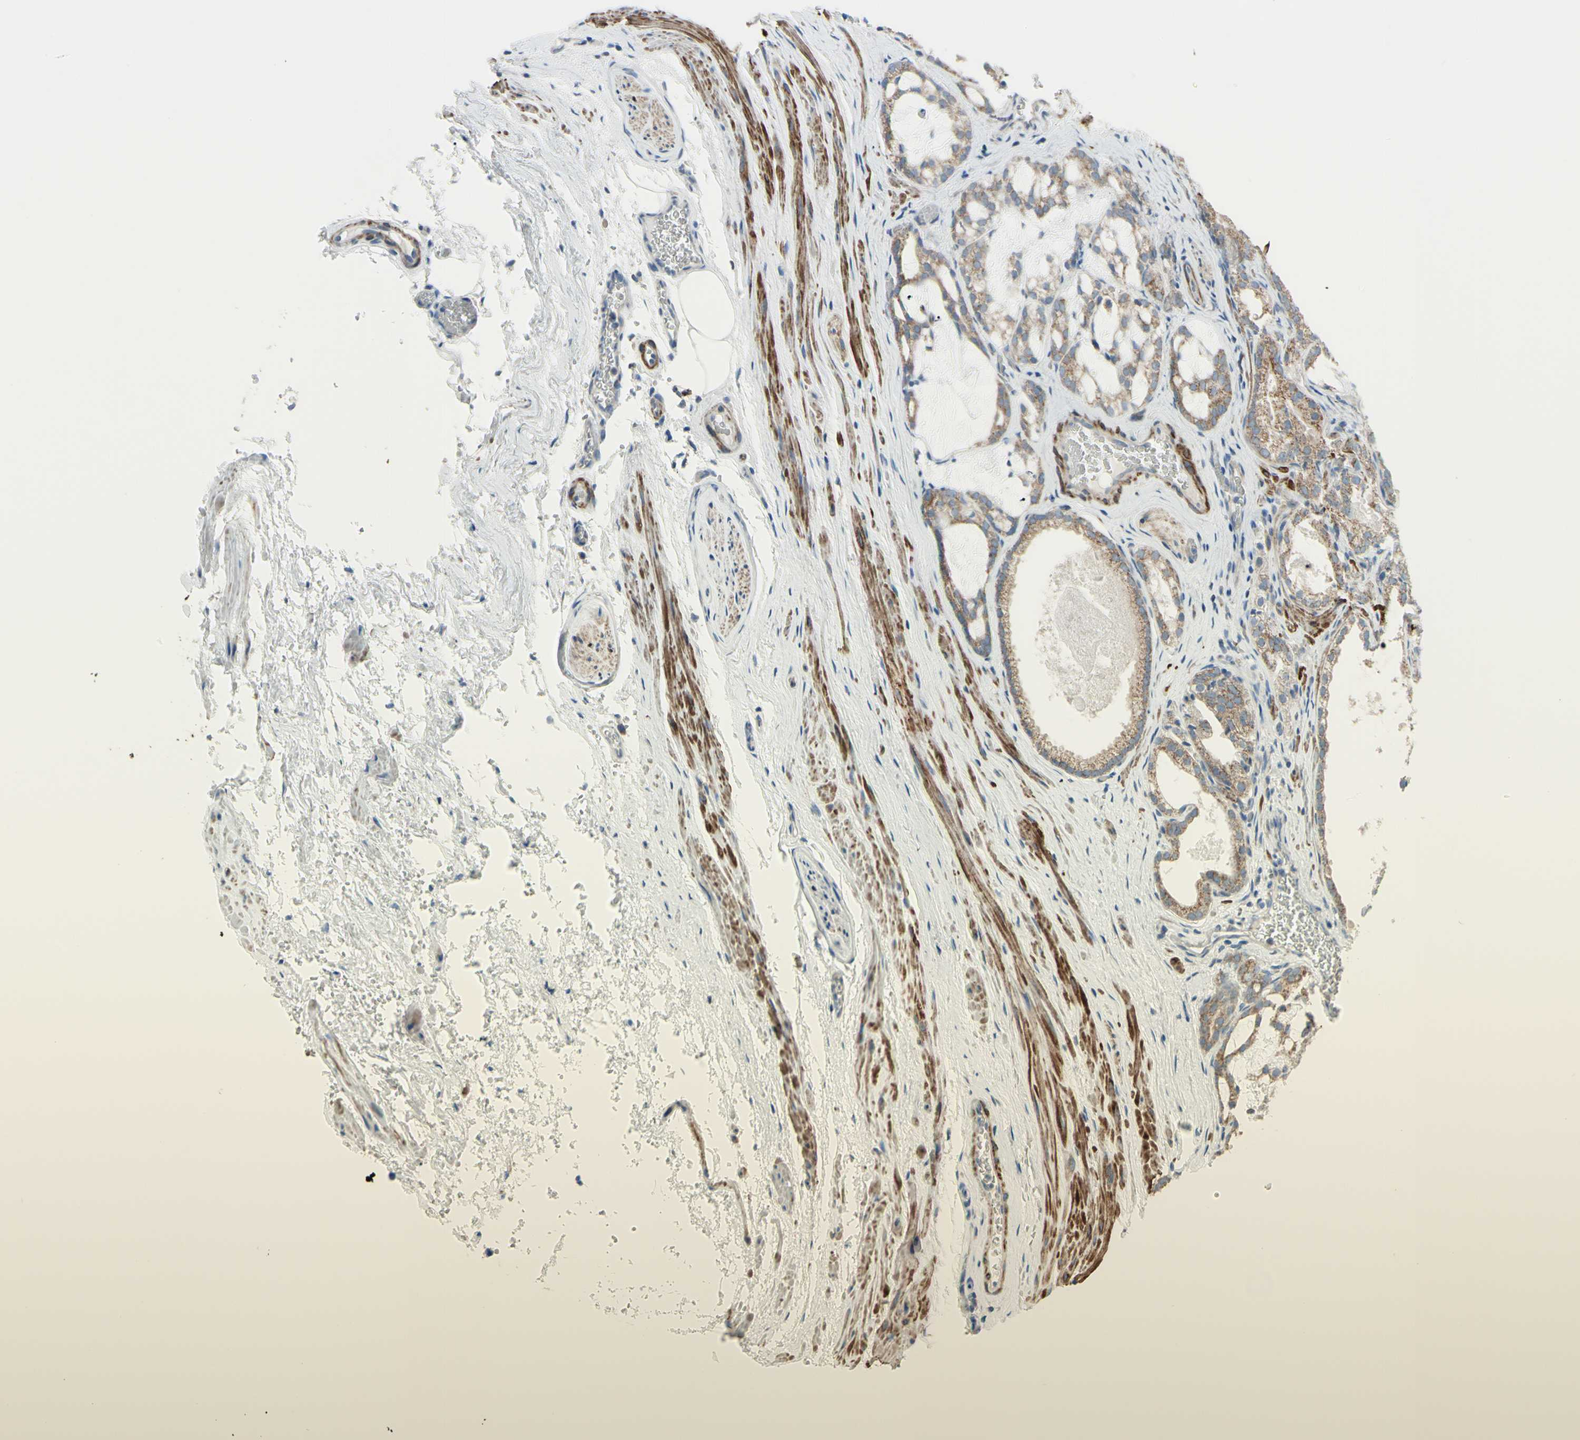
{"staining": {"intensity": "moderate", "quantity": ">75%", "location": "cytoplasmic/membranous"}, "tissue": "prostate cancer", "cell_type": "Tumor cells", "image_type": "cancer", "snomed": [{"axis": "morphology", "description": "Adenocarcinoma, Low grade"}, {"axis": "topography", "description": "Prostate"}], "caption": "Protein staining of prostate cancer (low-grade adenocarcinoma) tissue reveals moderate cytoplasmic/membranous staining in approximately >75% of tumor cells.", "gene": "FAM171B", "patient": {"sex": "male", "age": 59}}